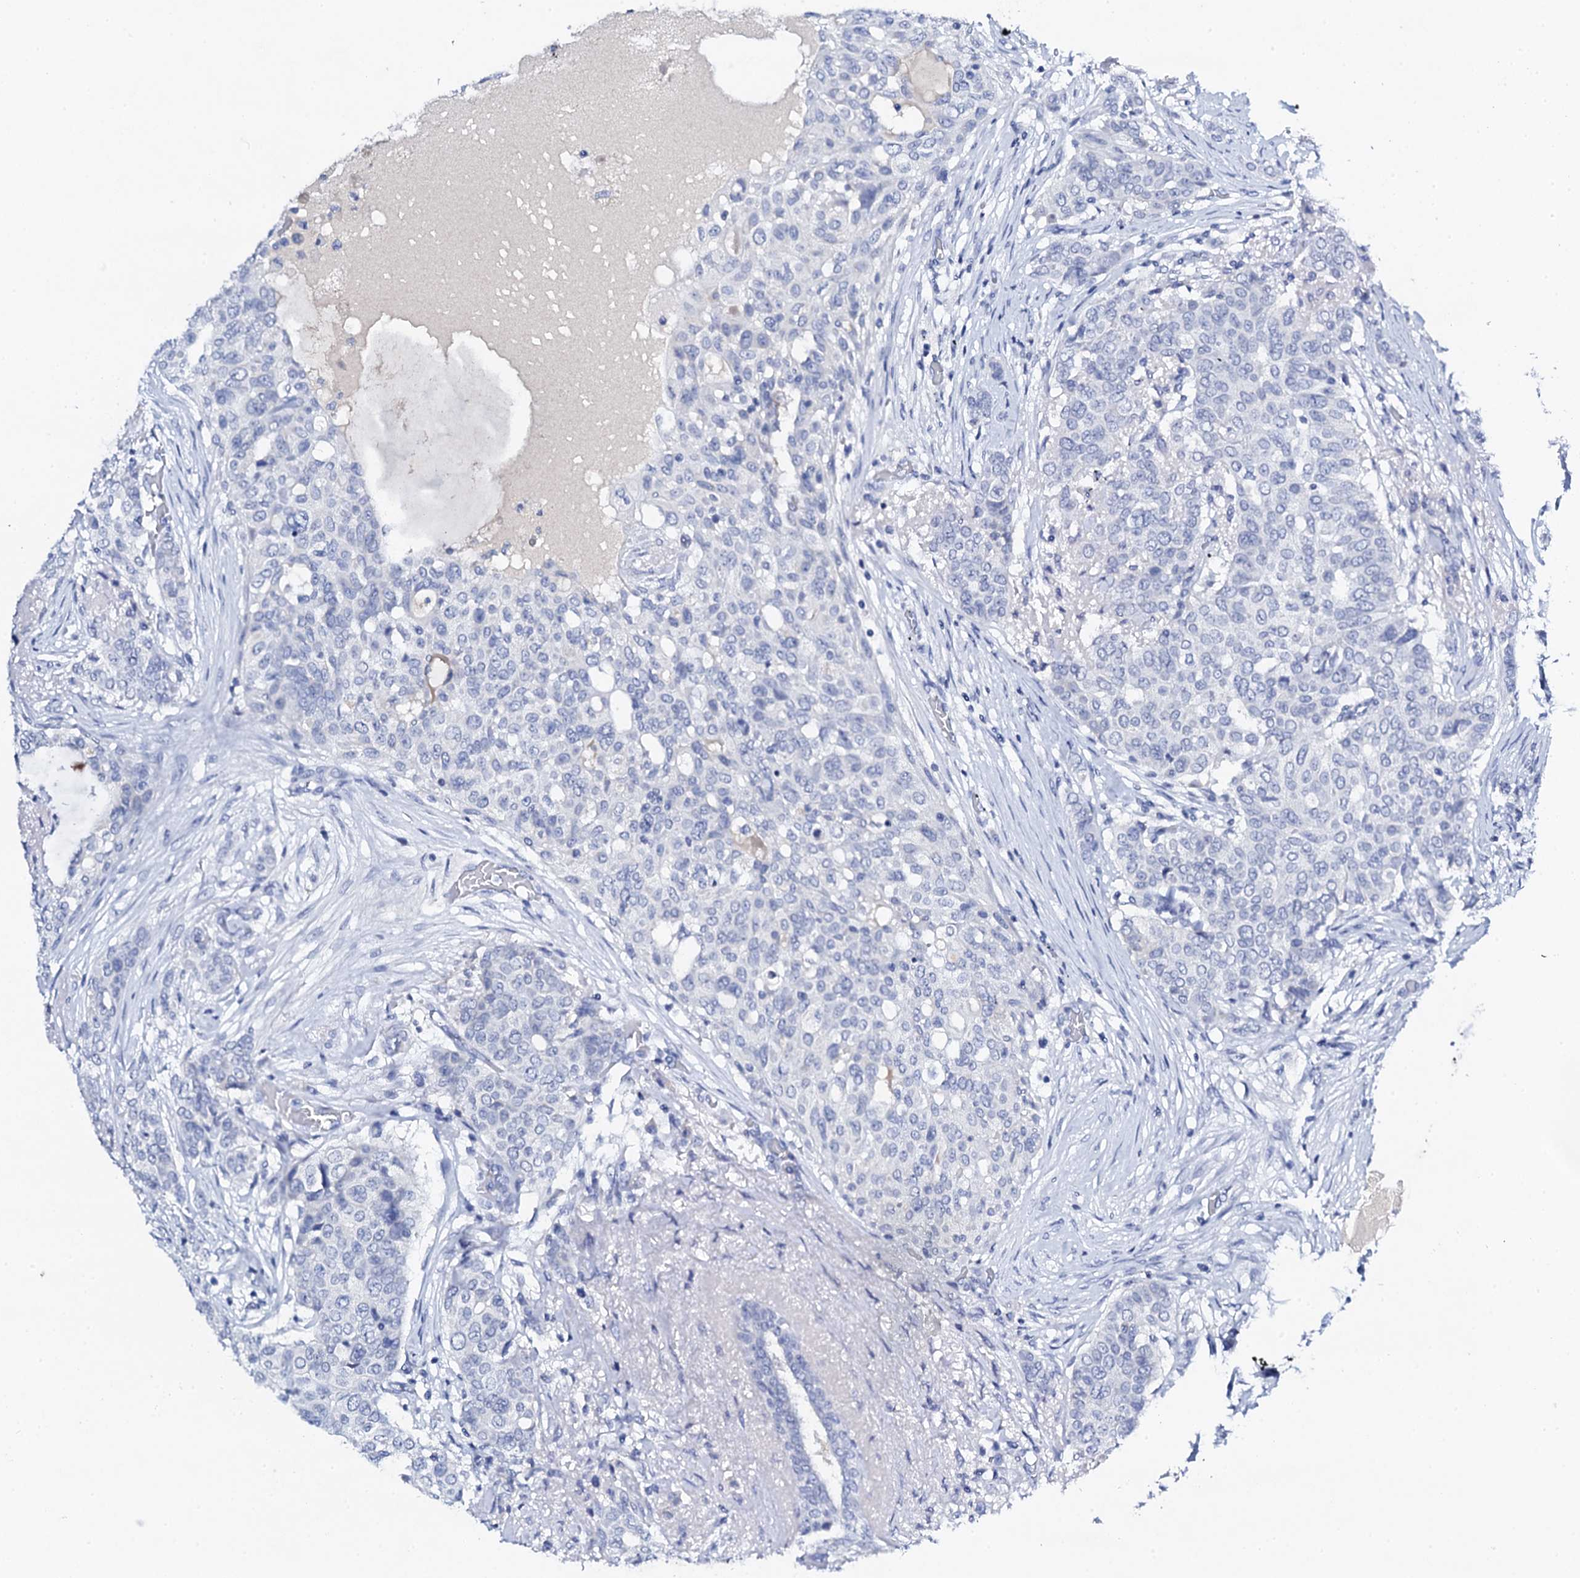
{"staining": {"intensity": "negative", "quantity": "none", "location": "none"}, "tissue": "breast cancer", "cell_type": "Tumor cells", "image_type": "cancer", "snomed": [{"axis": "morphology", "description": "Lobular carcinoma"}, {"axis": "topography", "description": "Breast"}], "caption": "IHC of breast cancer (lobular carcinoma) reveals no expression in tumor cells.", "gene": "FBXL16", "patient": {"sex": "female", "age": 51}}